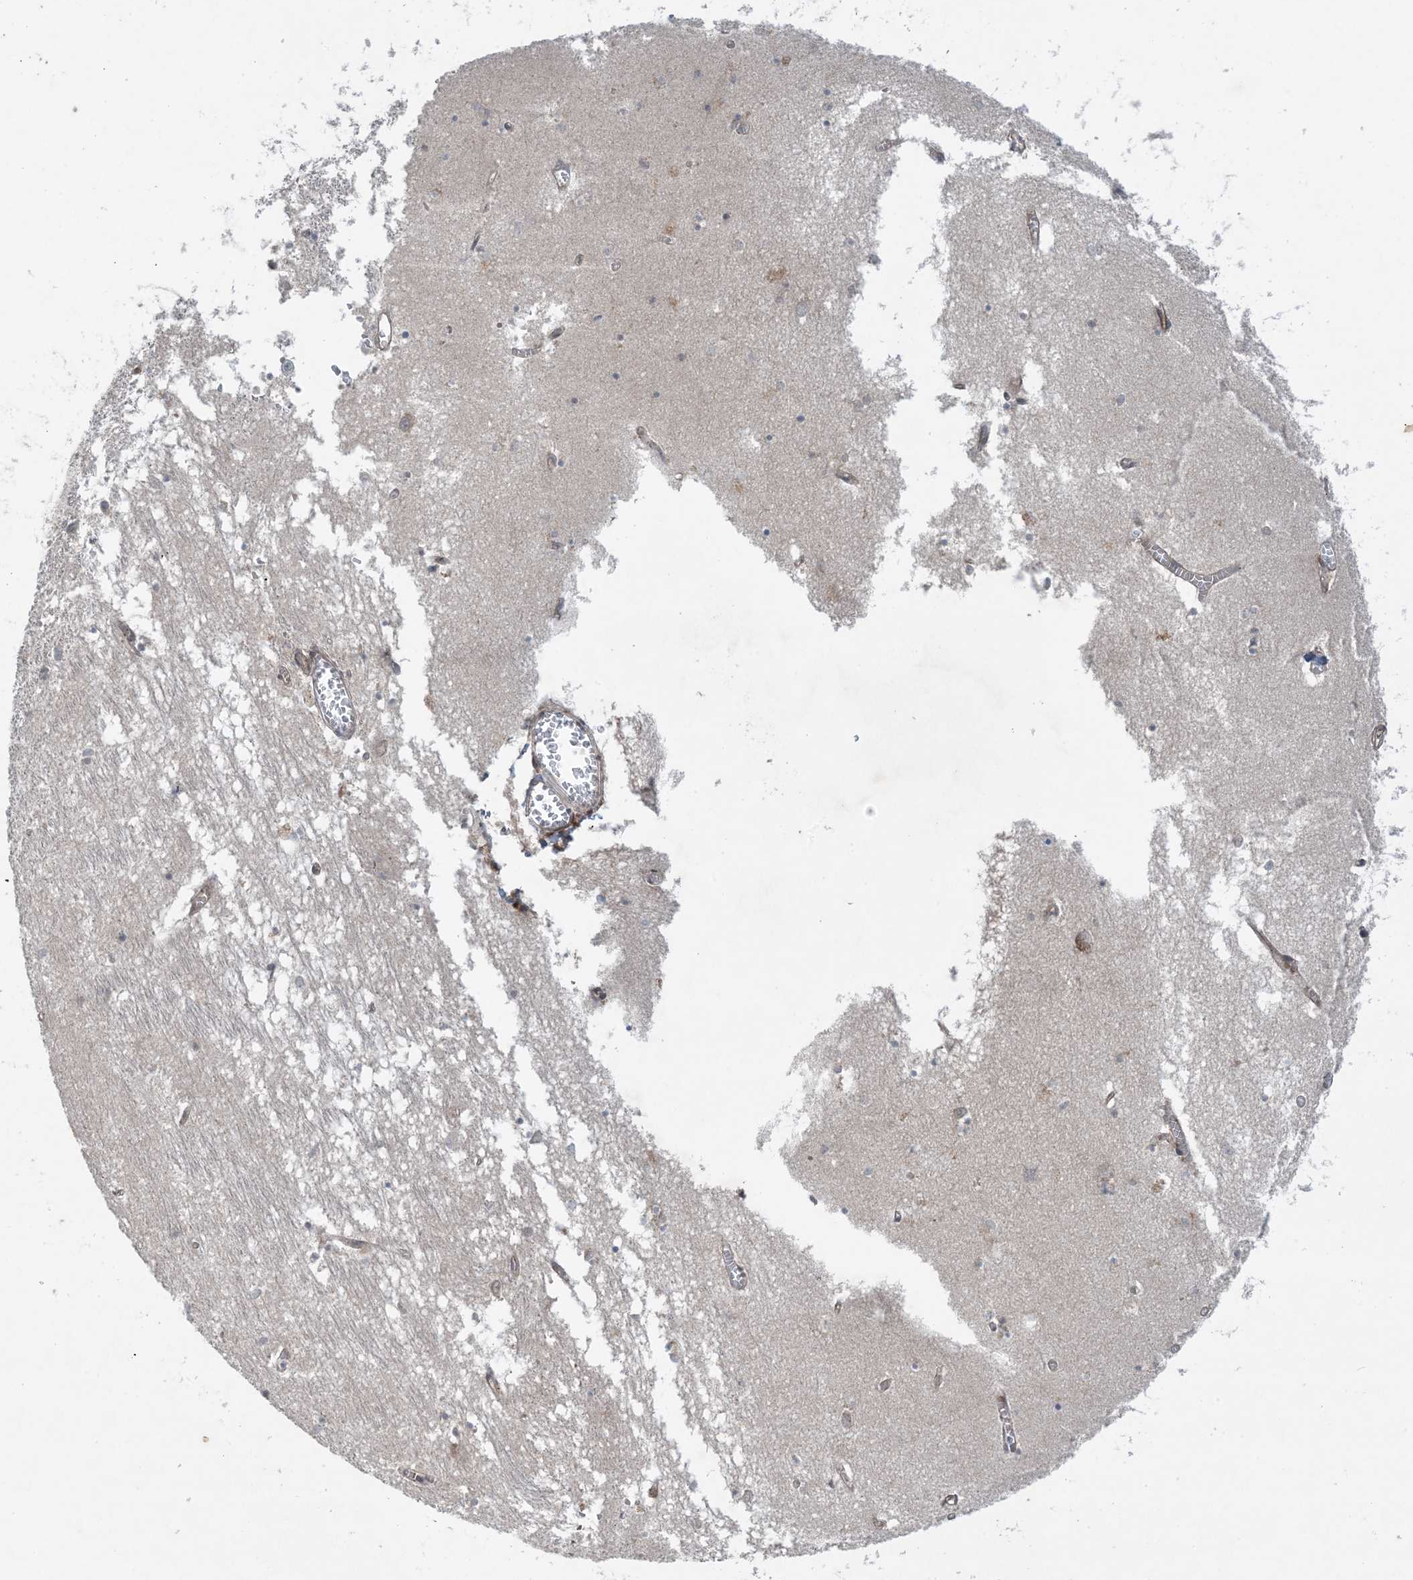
{"staining": {"intensity": "negative", "quantity": "none", "location": "none"}, "tissue": "hippocampus", "cell_type": "Glial cells", "image_type": "normal", "snomed": [{"axis": "morphology", "description": "Normal tissue, NOS"}, {"axis": "topography", "description": "Hippocampus"}], "caption": "Micrograph shows no significant protein expression in glial cells of unremarkable hippocampus.", "gene": "STAM2", "patient": {"sex": "male", "age": 70}}